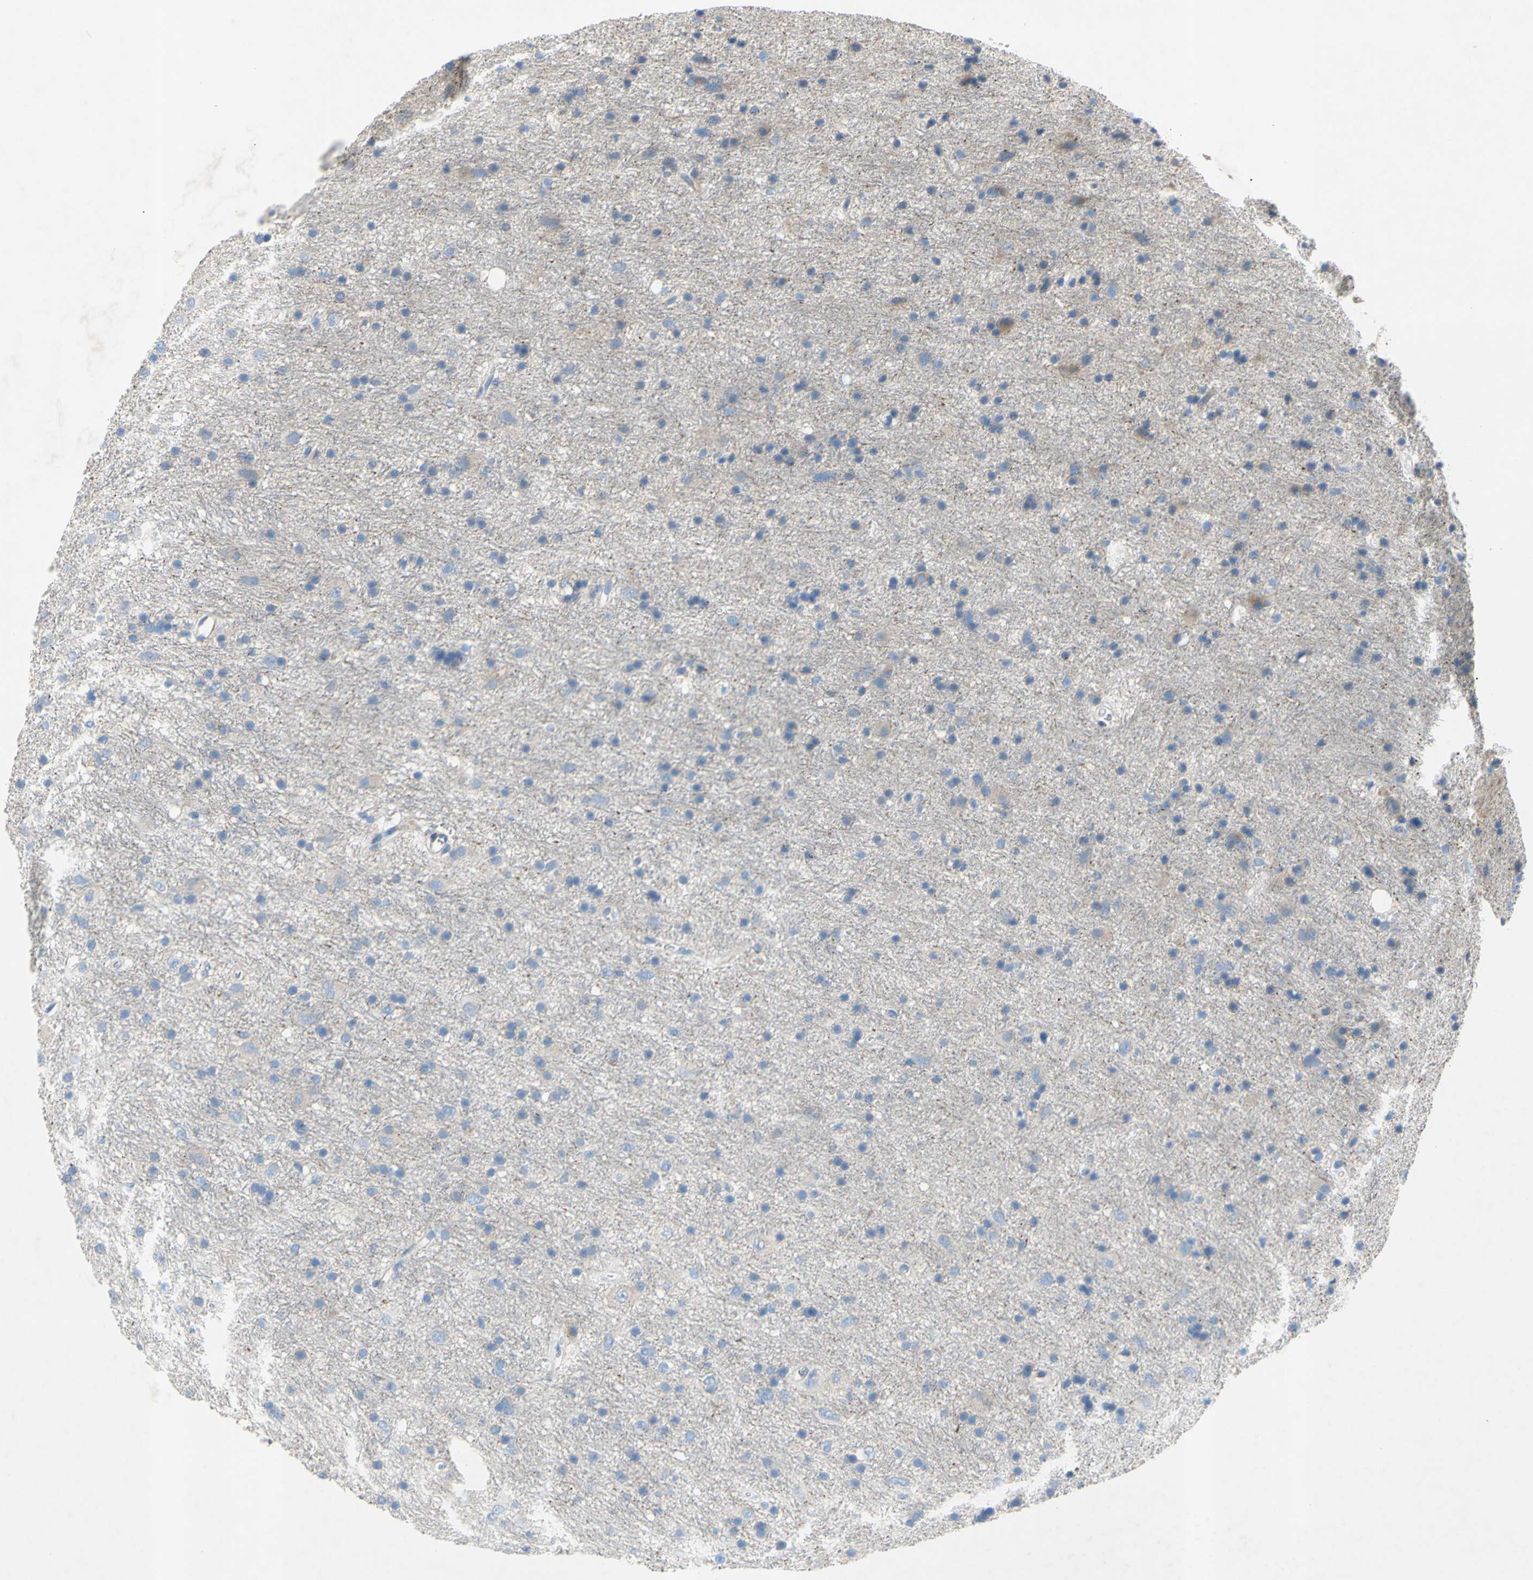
{"staining": {"intensity": "weak", "quantity": "<25%", "location": "cytoplasmic/membranous"}, "tissue": "glioma", "cell_type": "Tumor cells", "image_type": "cancer", "snomed": [{"axis": "morphology", "description": "Glioma, malignant, Low grade"}, {"axis": "topography", "description": "Brain"}], "caption": "Glioma was stained to show a protein in brown. There is no significant positivity in tumor cells.", "gene": "TMIGD2", "patient": {"sex": "male", "age": 77}}